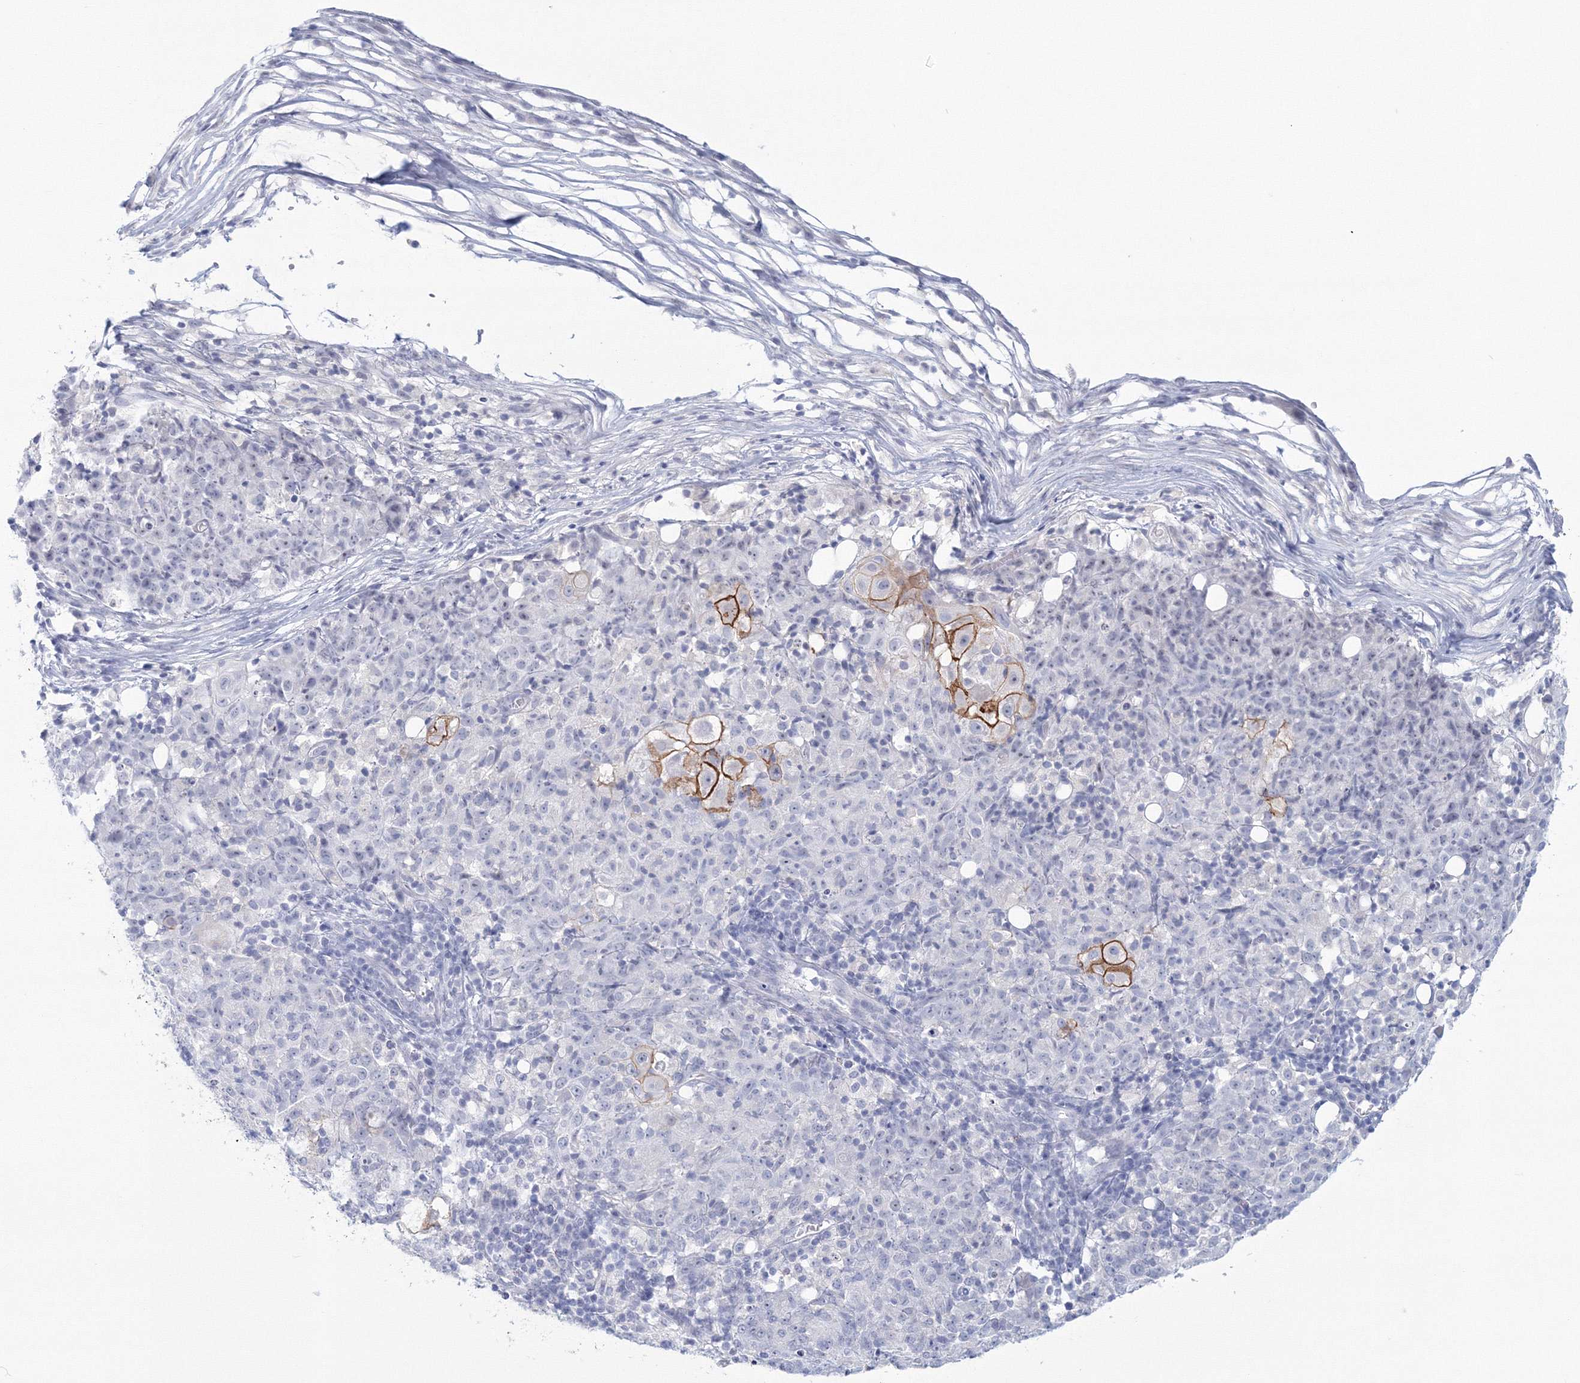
{"staining": {"intensity": "moderate", "quantity": "<25%", "location": "cytoplasmic/membranous"}, "tissue": "ovarian cancer", "cell_type": "Tumor cells", "image_type": "cancer", "snomed": [{"axis": "morphology", "description": "Carcinoma, endometroid"}, {"axis": "topography", "description": "Ovary"}], "caption": "The photomicrograph demonstrates immunohistochemical staining of ovarian cancer (endometroid carcinoma). There is moderate cytoplasmic/membranous staining is identified in about <25% of tumor cells. (DAB (3,3'-diaminobenzidine) = brown stain, brightfield microscopy at high magnification).", "gene": "VSIG1", "patient": {"sex": "female", "age": 42}}